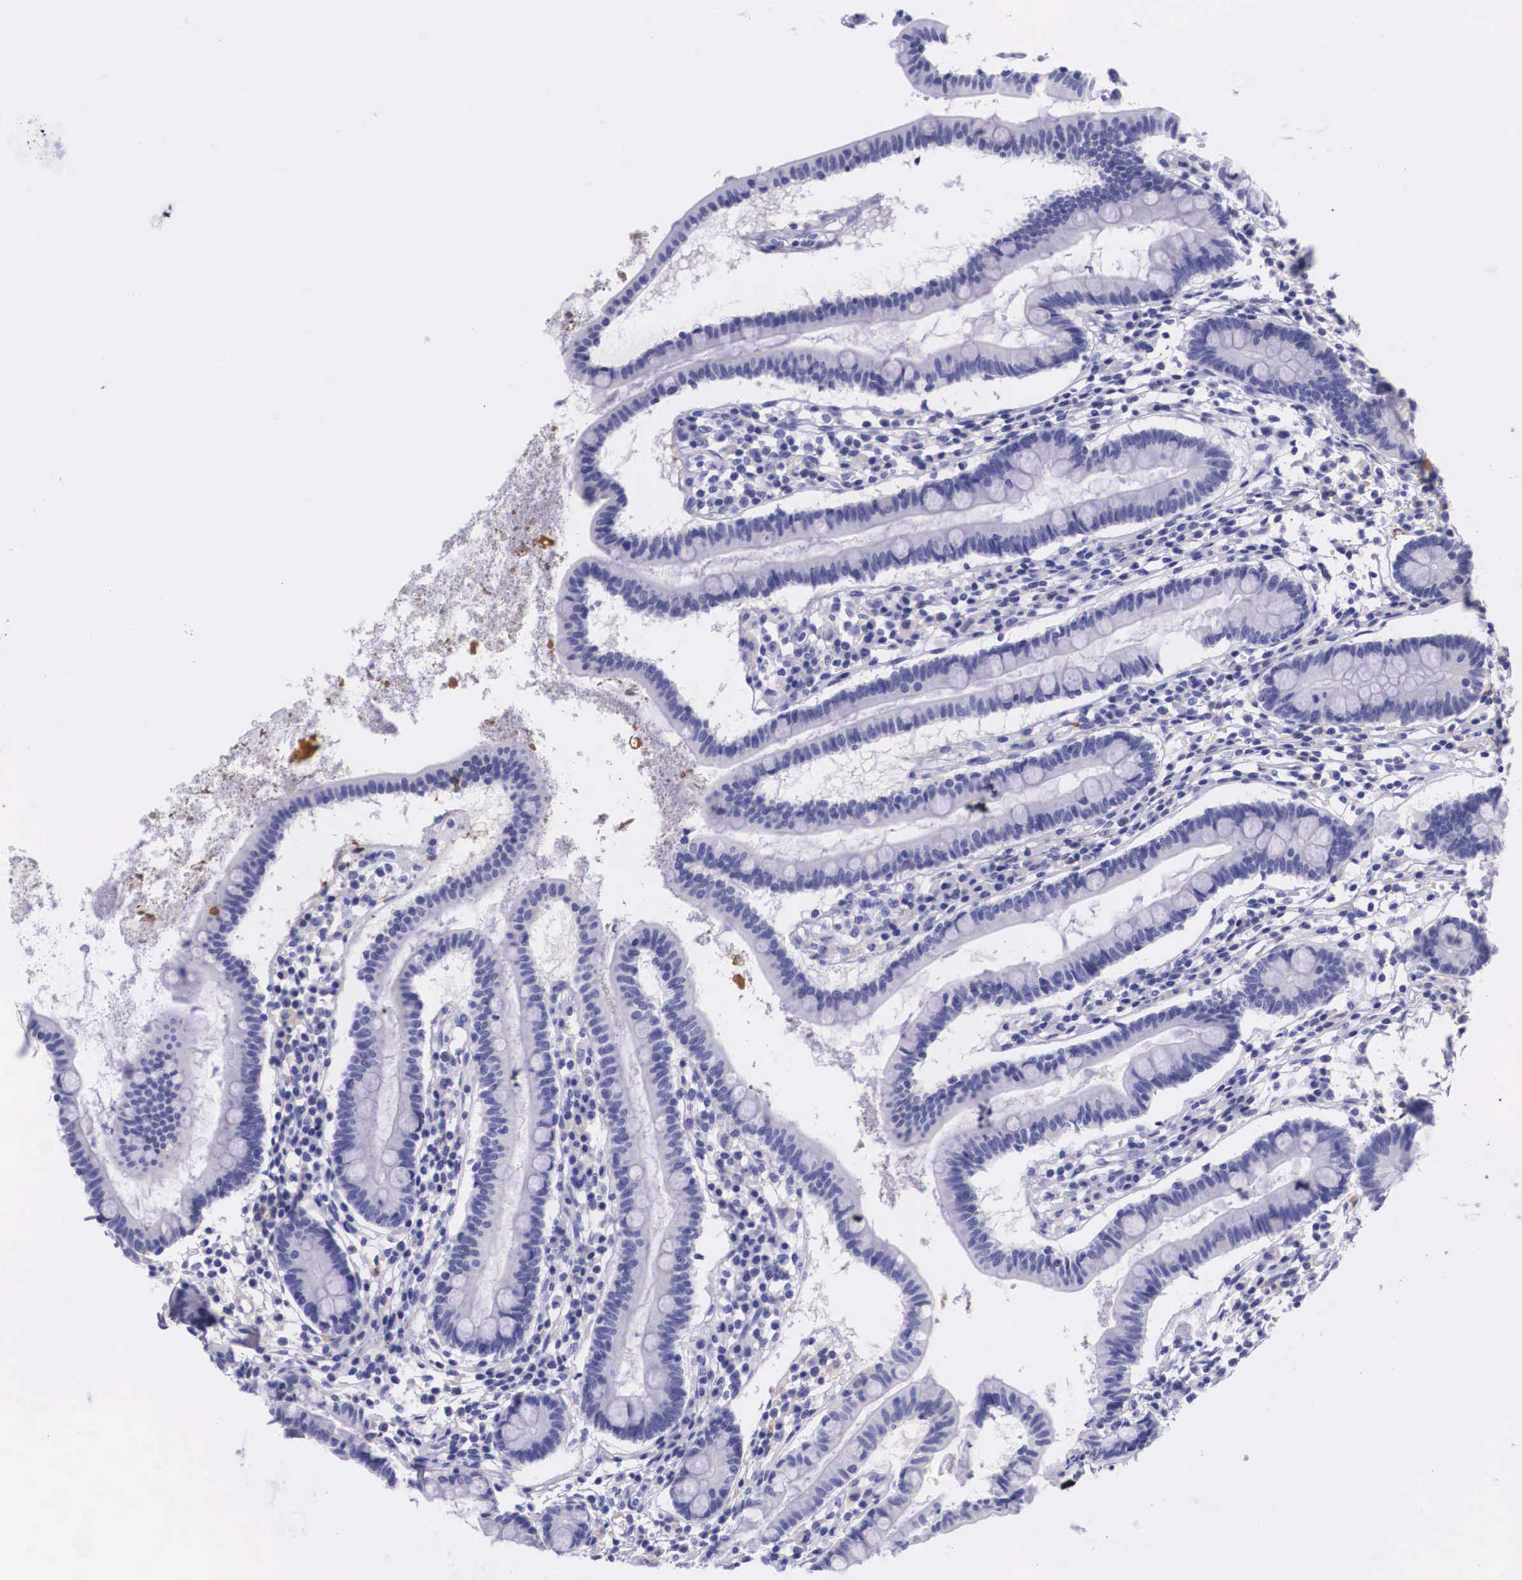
{"staining": {"intensity": "negative", "quantity": "none", "location": "none"}, "tissue": "small intestine", "cell_type": "Glandular cells", "image_type": "normal", "snomed": [{"axis": "morphology", "description": "Normal tissue, NOS"}, {"axis": "topography", "description": "Small intestine"}], "caption": "IHC image of normal small intestine stained for a protein (brown), which demonstrates no staining in glandular cells.", "gene": "PLG", "patient": {"sex": "female", "age": 37}}